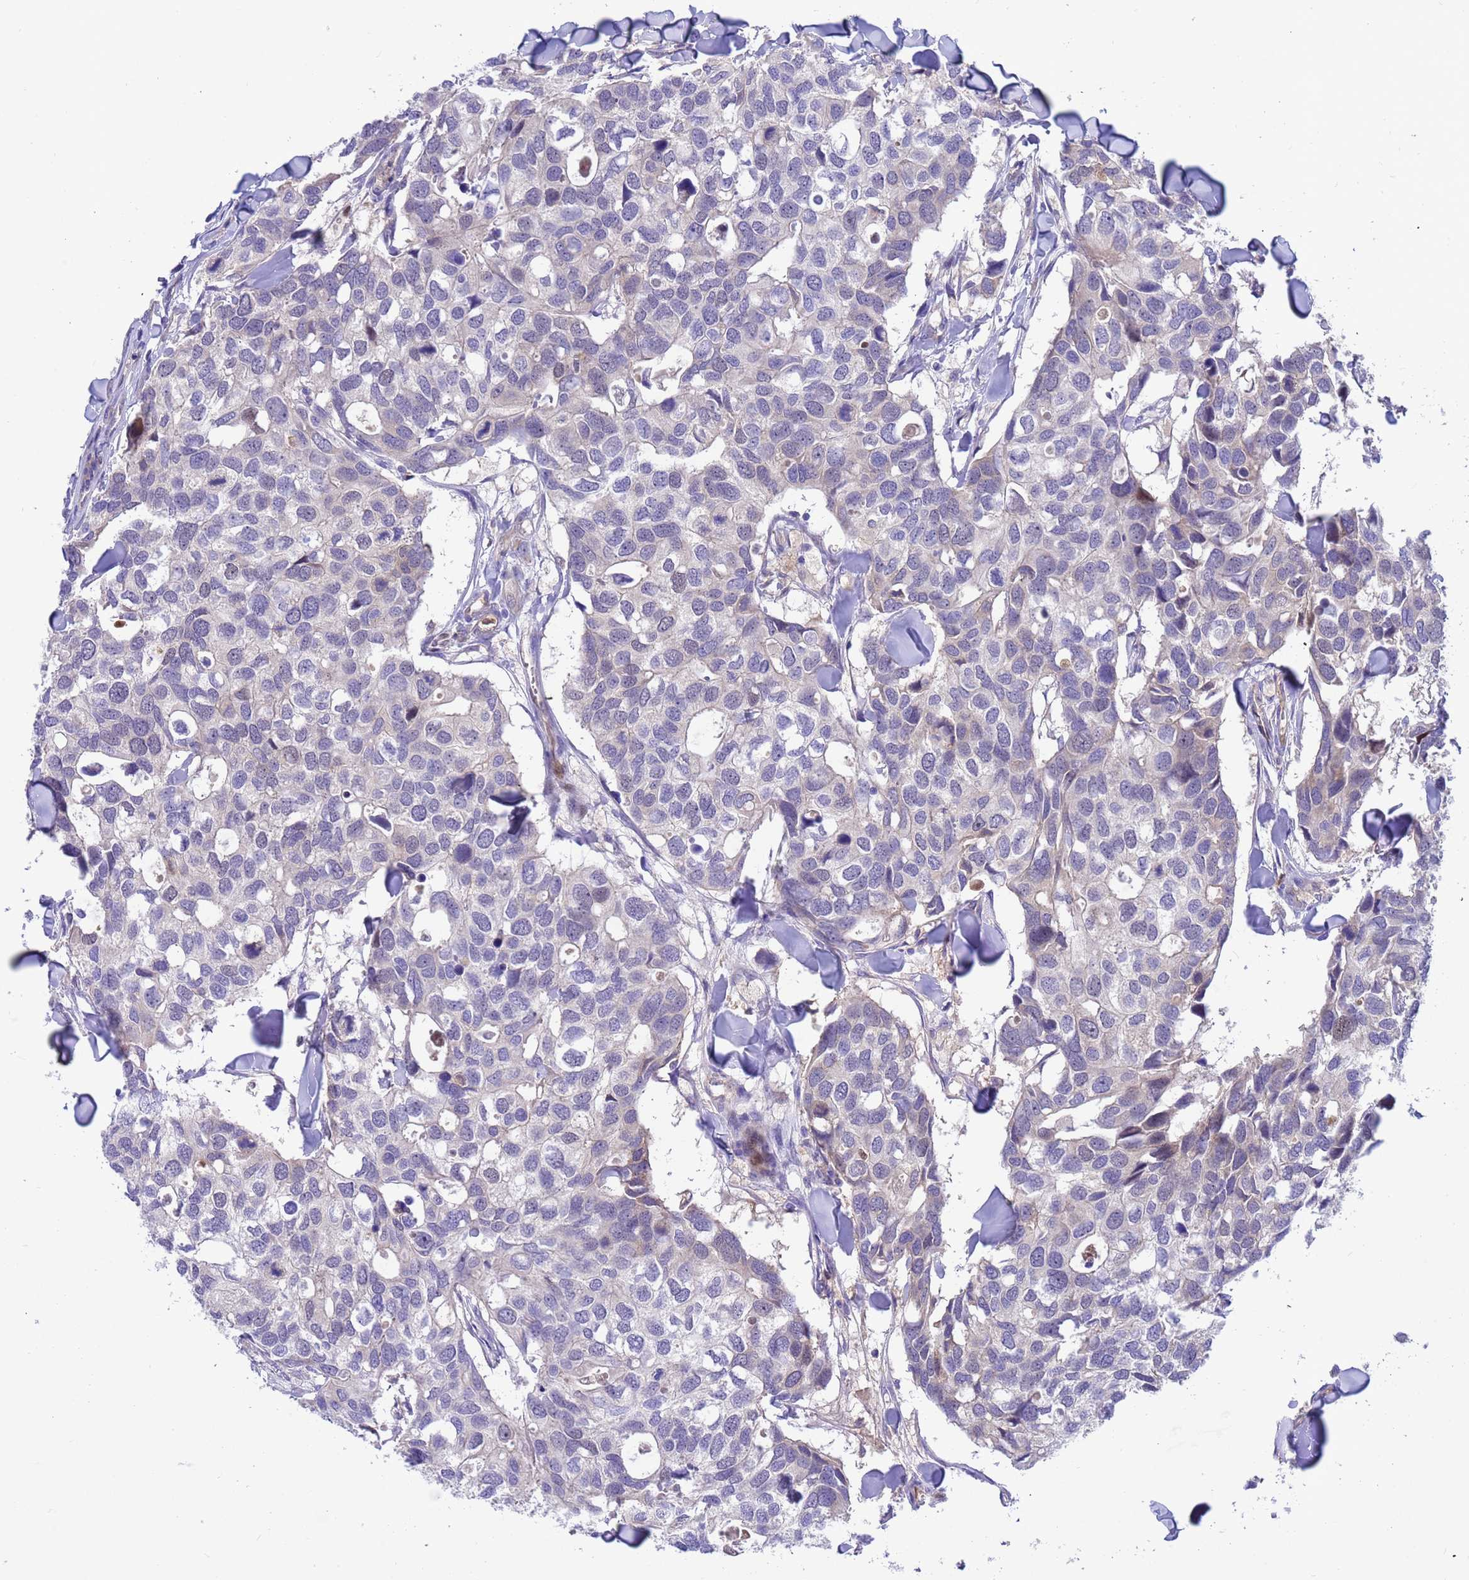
{"staining": {"intensity": "negative", "quantity": "none", "location": "none"}, "tissue": "breast cancer", "cell_type": "Tumor cells", "image_type": "cancer", "snomed": [{"axis": "morphology", "description": "Duct carcinoma"}, {"axis": "topography", "description": "Breast"}], "caption": "Immunohistochemistry (IHC) of human breast cancer (infiltrating ductal carcinoma) reveals no expression in tumor cells.", "gene": "FOXRED1", "patient": {"sex": "female", "age": 83}}